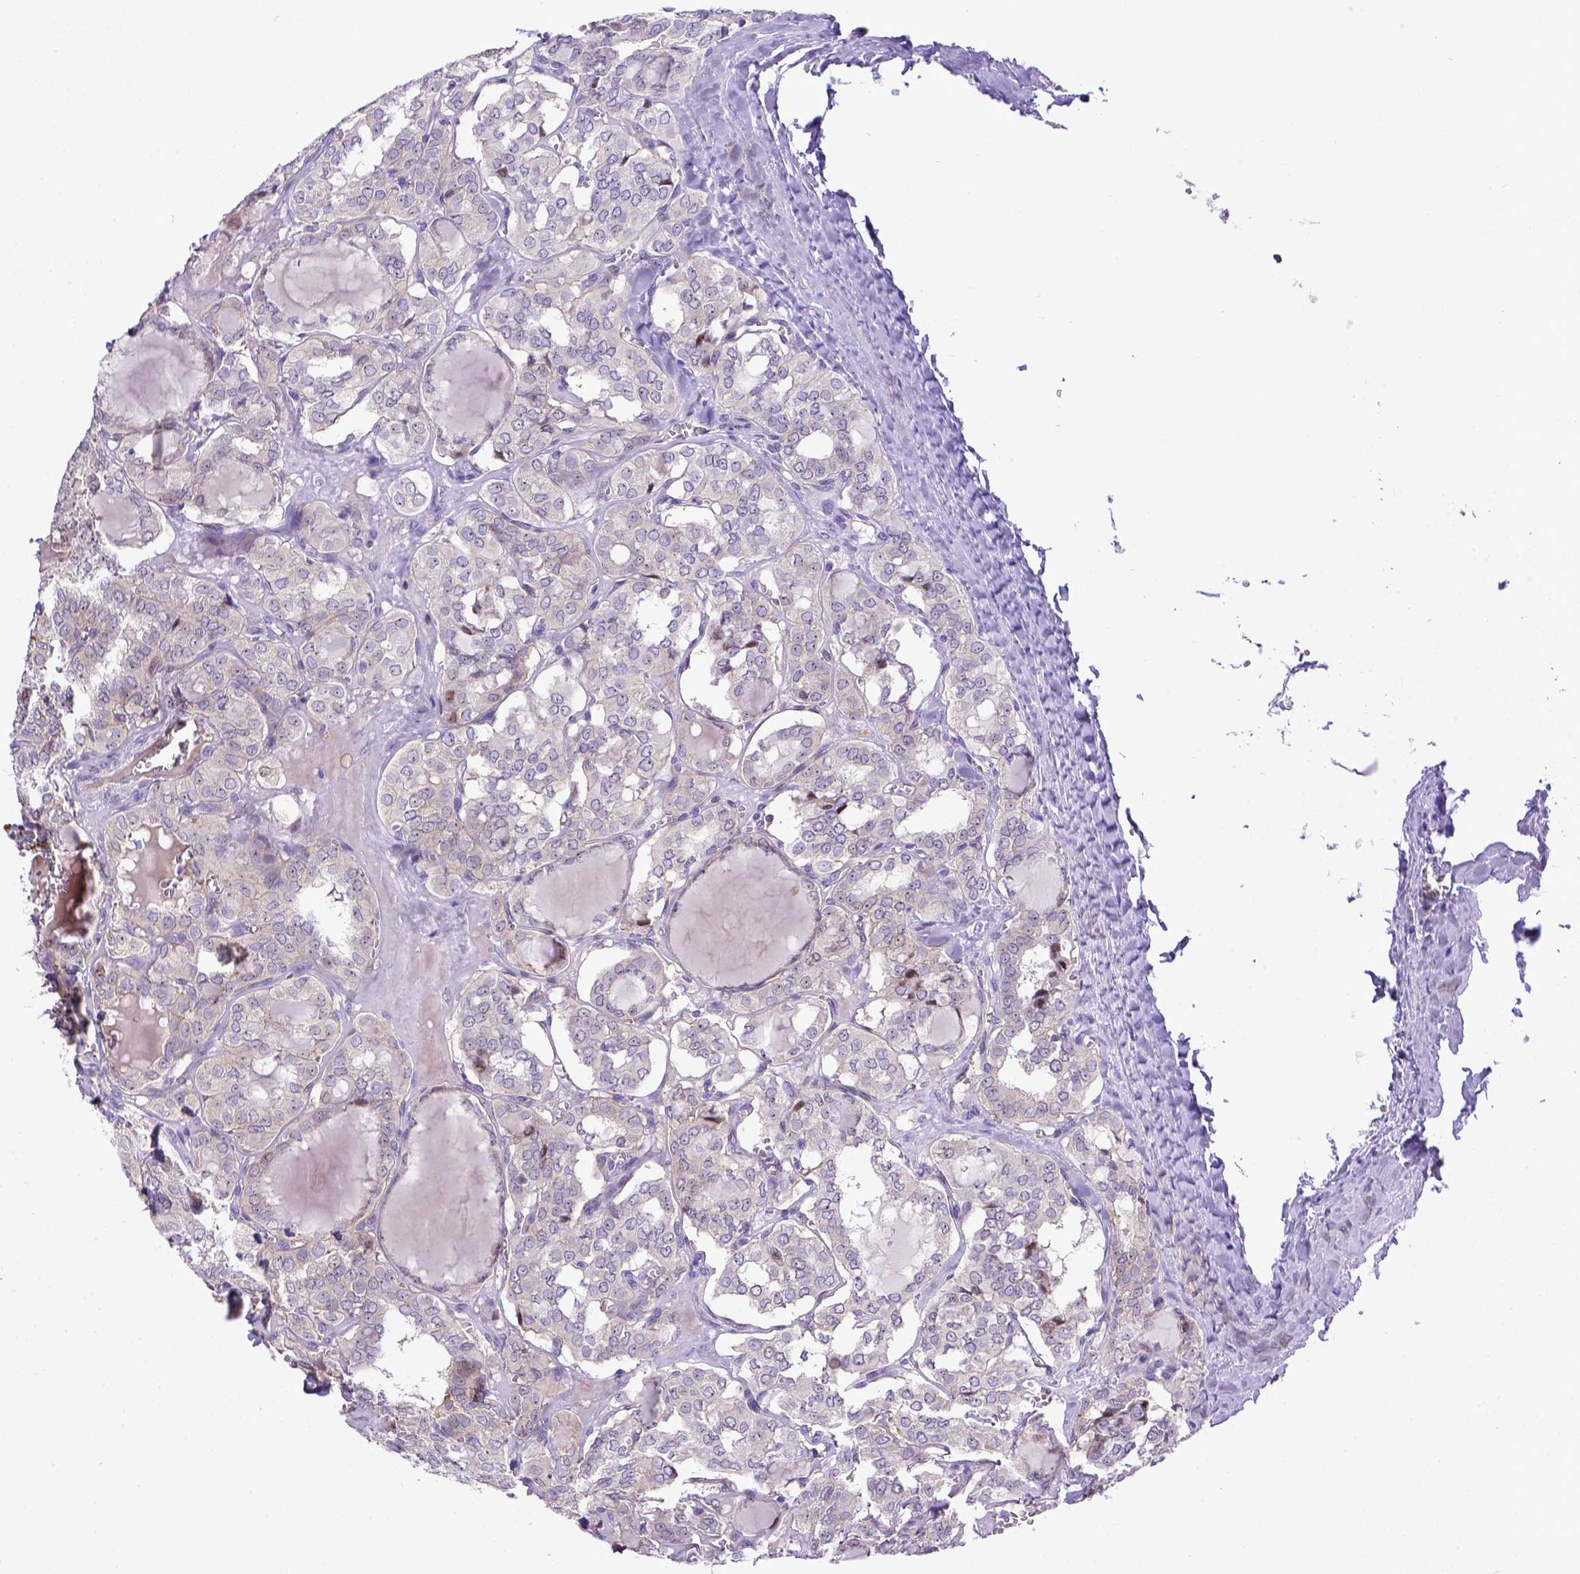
{"staining": {"intensity": "negative", "quantity": "none", "location": "none"}, "tissue": "thyroid cancer", "cell_type": "Tumor cells", "image_type": "cancer", "snomed": [{"axis": "morphology", "description": "Papillary adenocarcinoma, NOS"}, {"axis": "topography", "description": "Thyroid gland"}], "caption": "Image shows no significant protein expression in tumor cells of thyroid cancer (papillary adenocarcinoma). (Brightfield microscopy of DAB (3,3'-diaminobenzidine) immunohistochemistry (IHC) at high magnification).", "gene": "CD40", "patient": {"sex": "female", "age": 41}}